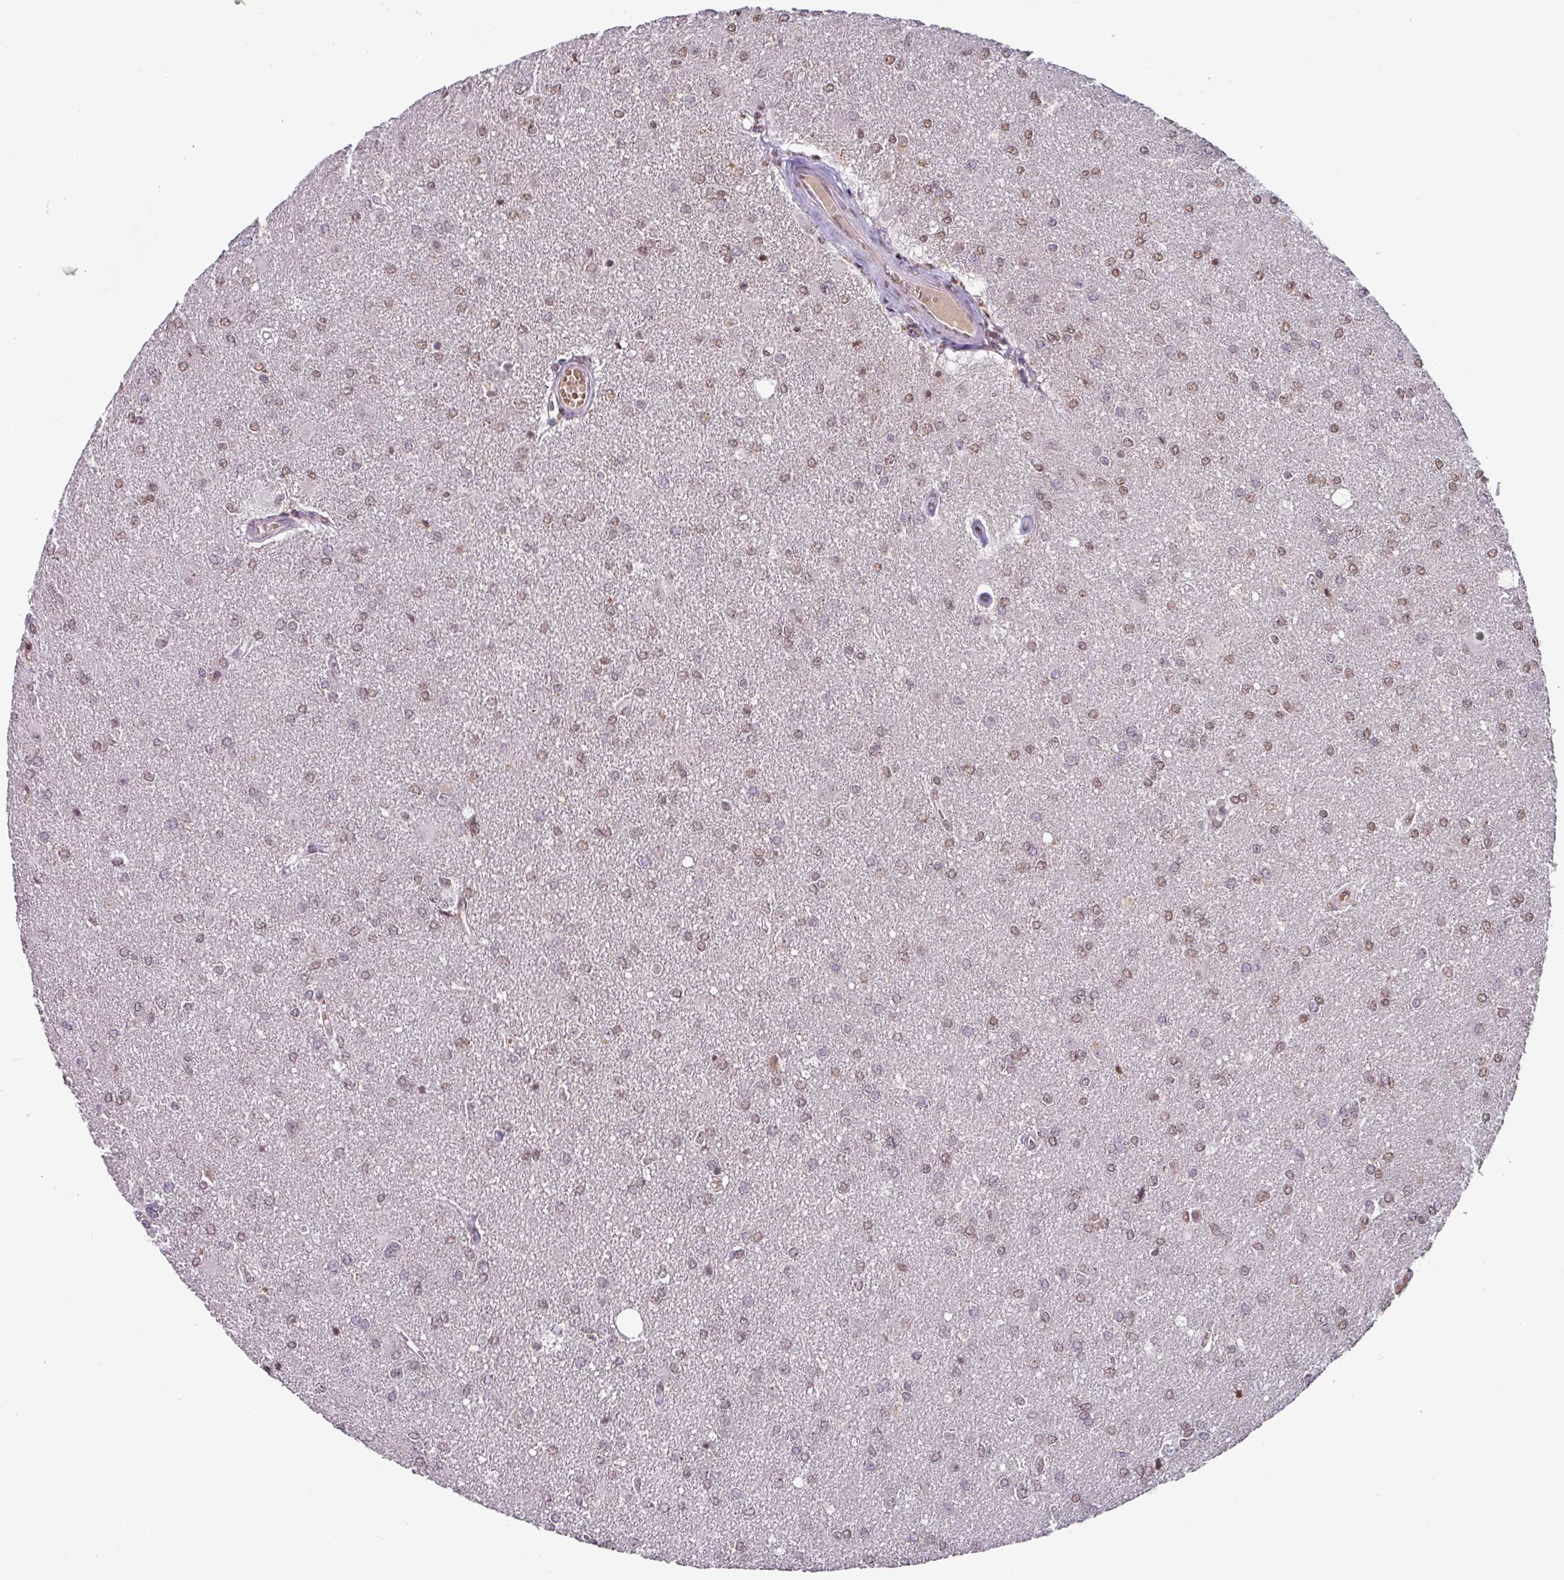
{"staining": {"intensity": "negative", "quantity": "none", "location": "none"}, "tissue": "glioma", "cell_type": "Tumor cells", "image_type": "cancer", "snomed": [{"axis": "morphology", "description": "Glioma, malignant, High grade"}, {"axis": "topography", "description": "Brain"}], "caption": "Immunohistochemical staining of malignant glioma (high-grade) shows no significant expression in tumor cells.", "gene": "SLC5A10", "patient": {"sex": "male", "age": 67}}